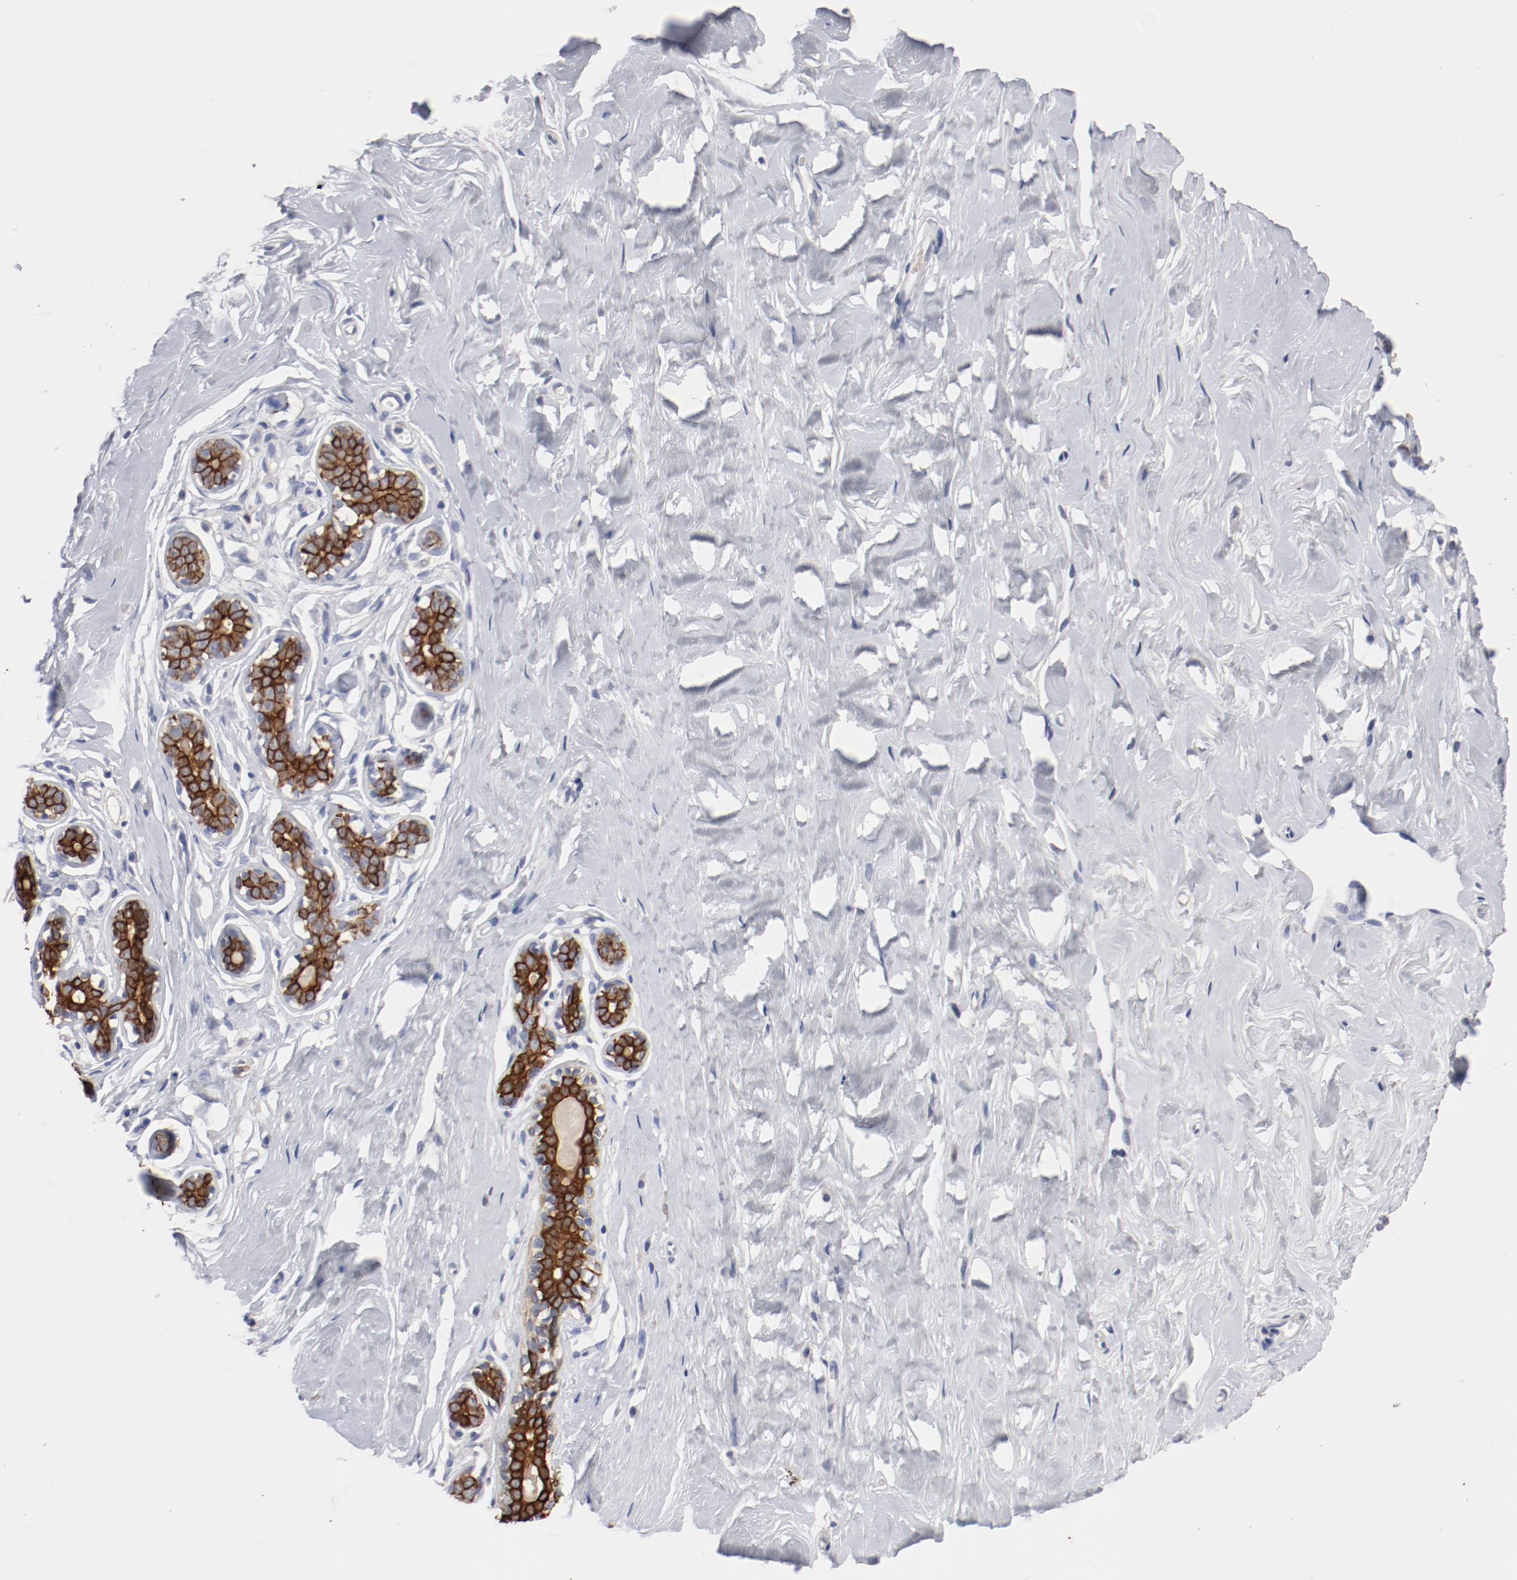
{"staining": {"intensity": "negative", "quantity": "none", "location": "none"}, "tissue": "breast", "cell_type": "Adipocytes", "image_type": "normal", "snomed": [{"axis": "morphology", "description": "Normal tissue, NOS"}, {"axis": "topography", "description": "Breast"}], "caption": "A high-resolution photomicrograph shows immunohistochemistry staining of unremarkable breast, which displays no significant expression in adipocytes. The staining was performed using DAB (3,3'-diaminobenzidine) to visualize the protein expression in brown, while the nuclei were stained in blue with hematoxylin (Magnification: 20x).", "gene": "TSPAN6", "patient": {"sex": "female", "age": 23}}